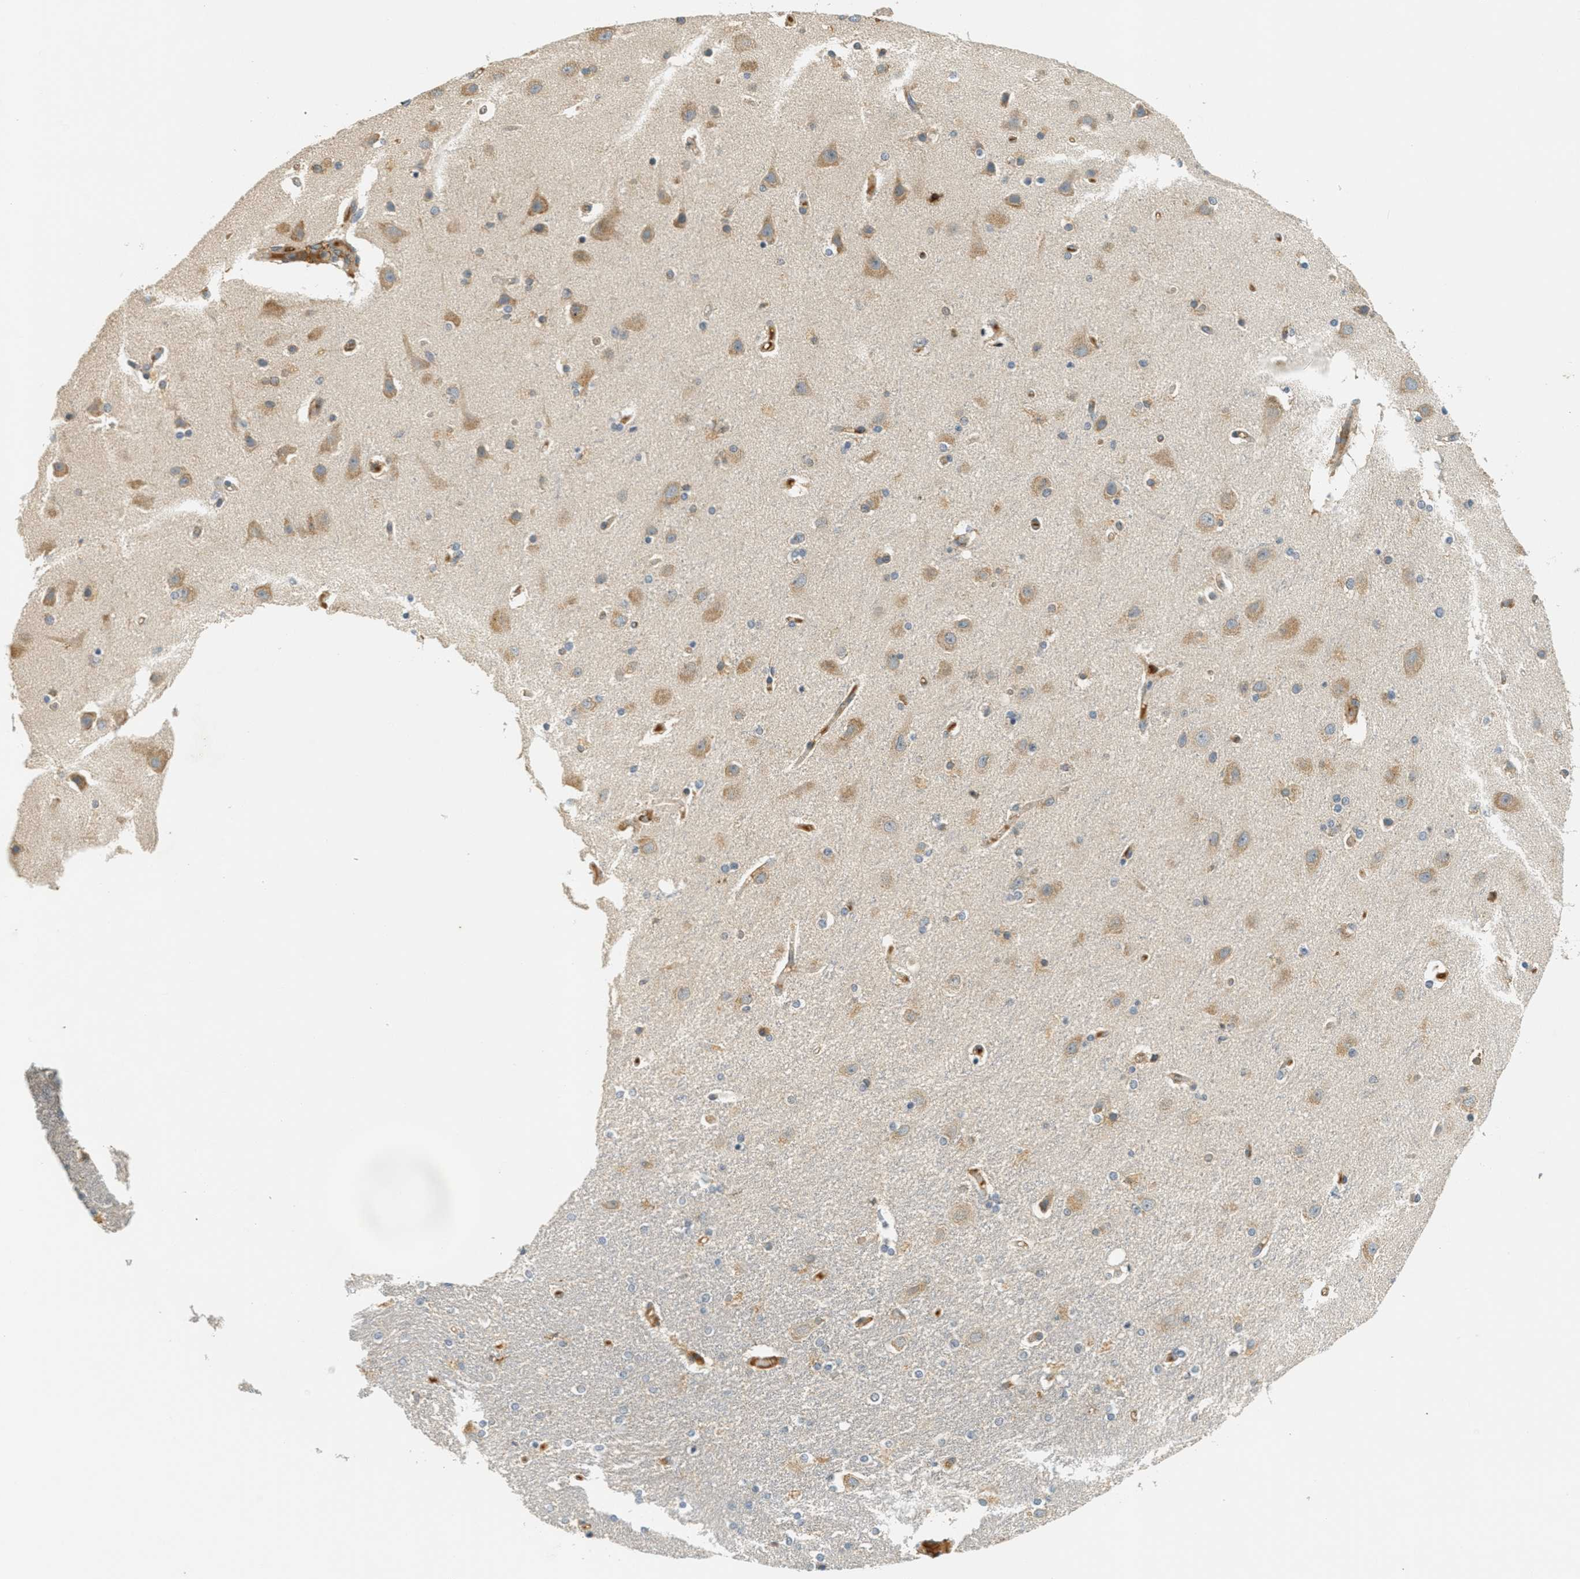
{"staining": {"intensity": "moderate", "quantity": "25%-75%", "location": "cytoplasmic/membranous"}, "tissue": "caudate", "cell_type": "Glial cells", "image_type": "normal", "snomed": [{"axis": "morphology", "description": "Normal tissue, NOS"}, {"axis": "topography", "description": "Lateral ventricle wall"}], "caption": "This photomicrograph shows immunohistochemistry staining of unremarkable caudate, with medium moderate cytoplasmic/membranous positivity in approximately 25%-75% of glial cells.", "gene": "PDK1", "patient": {"sex": "female", "age": 54}}